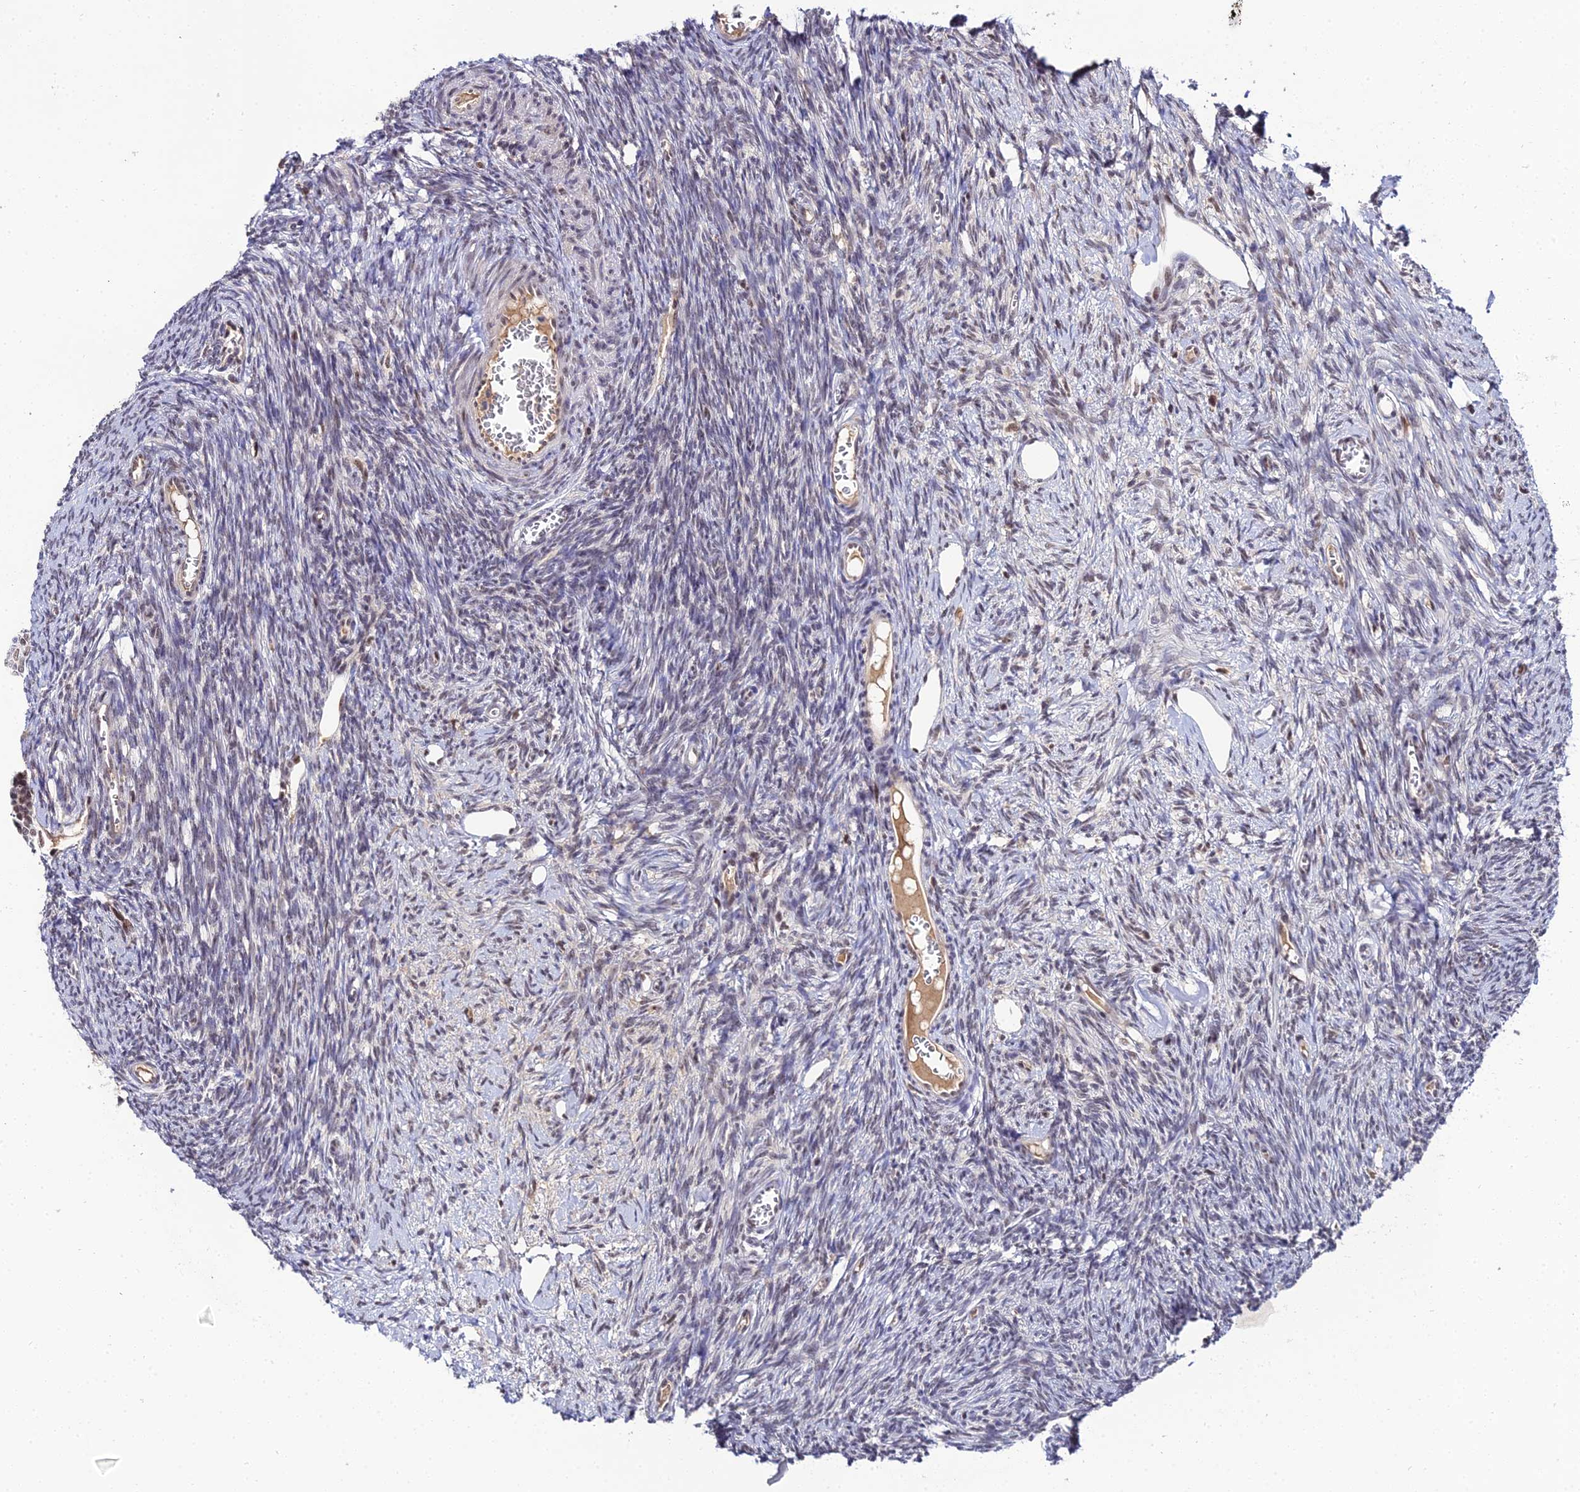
{"staining": {"intensity": "moderate", "quantity": ">75%", "location": "nuclear"}, "tissue": "ovary", "cell_type": "Follicle cells", "image_type": "normal", "snomed": [{"axis": "morphology", "description": "Normal tissue, NOS"}, {"axis": "topography", "description": "Ovary"}], "caption": "Follicle cells demonstrate medium levels of moderate nuclear positivity in about >75% of cells in unremarkable human ovary. (Stains: DAB in brown, nuclei in blue, Microscopy: brightfield microscopy at high magnification).", "gene": "EXOSC3", "patient": {"sex": "female", "age": 44}}